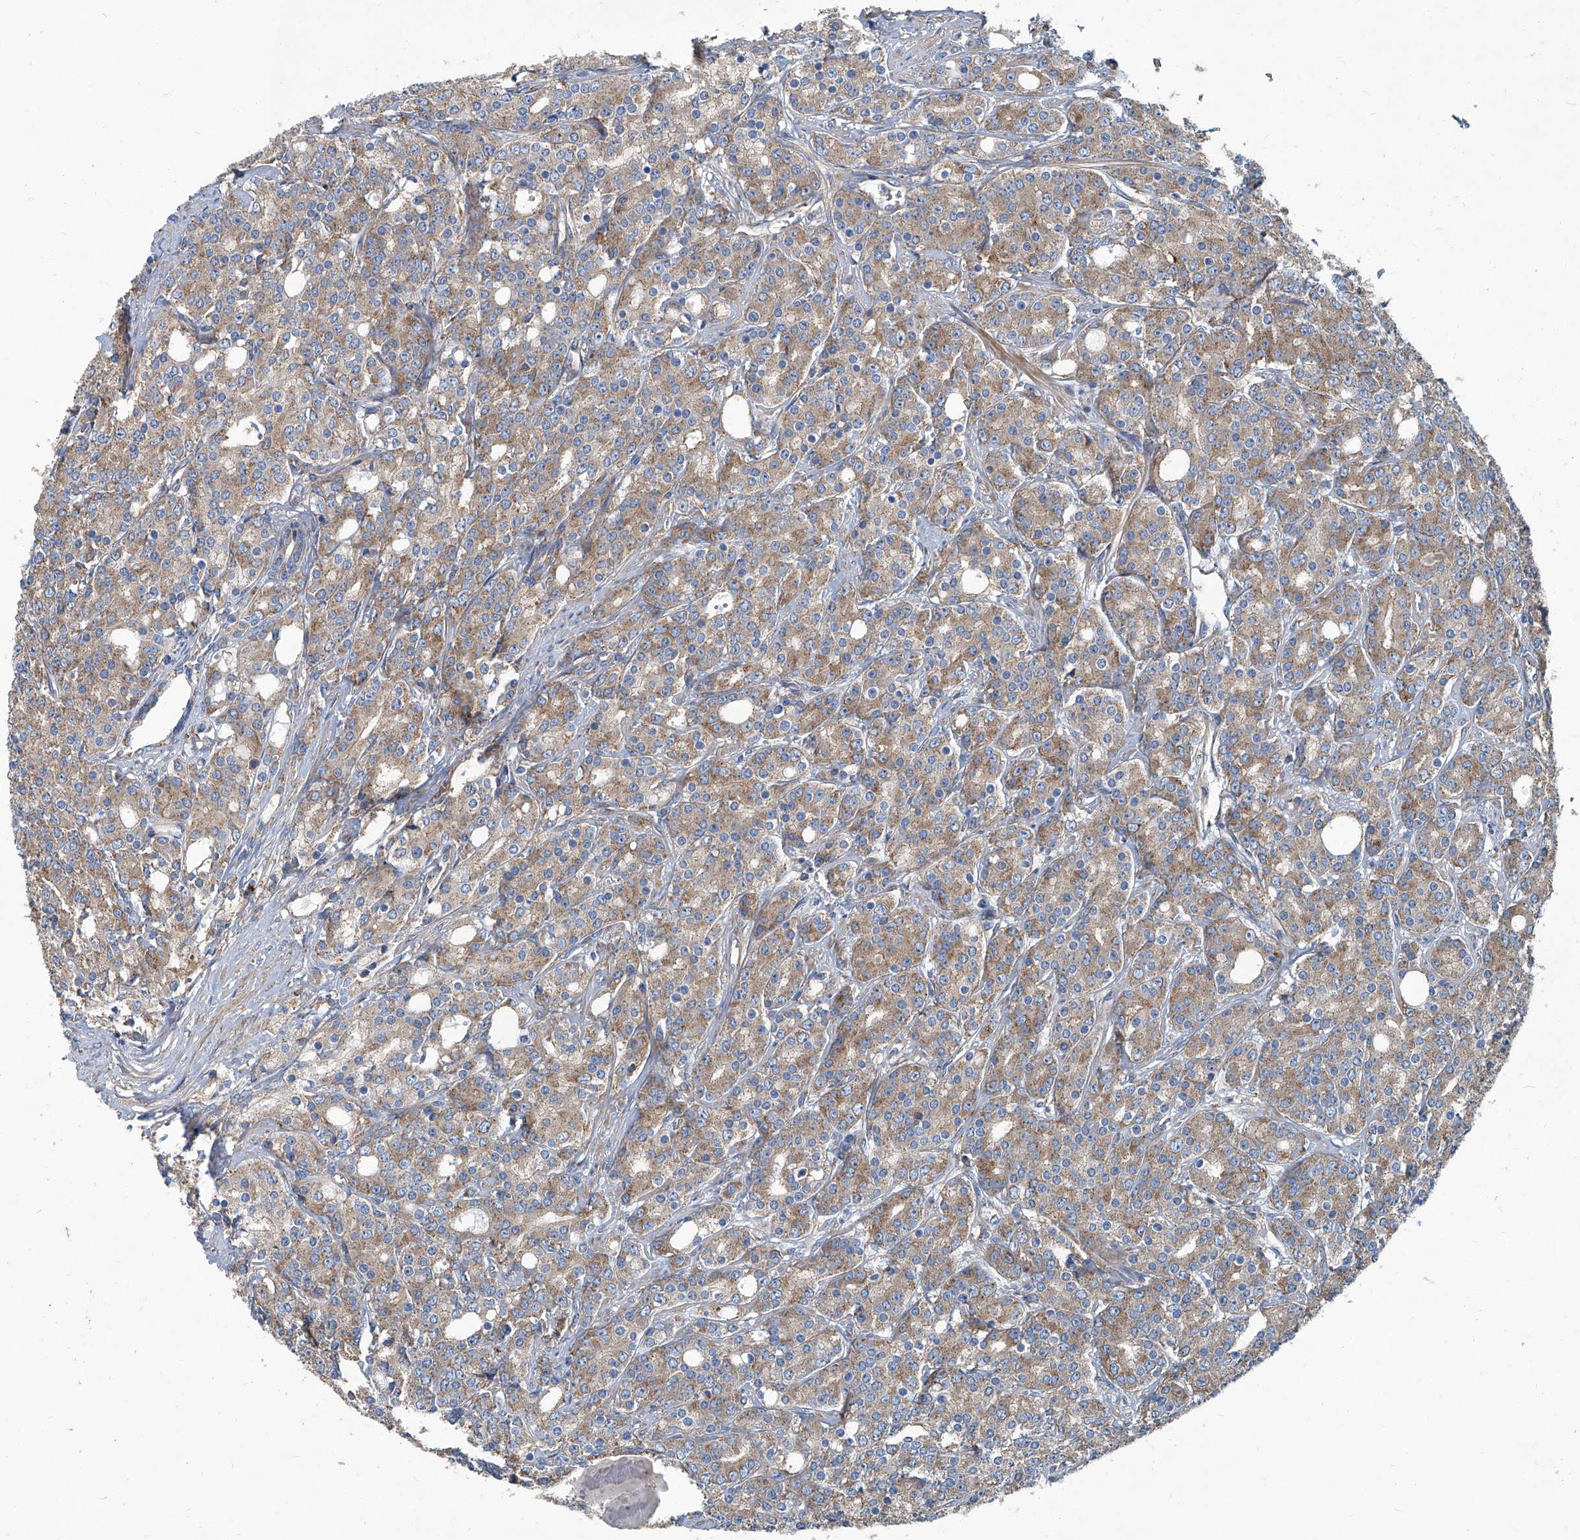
{"staining": {"intensity": "moderate", "quantity": ">75%", "location": "cytoplasmic/membranous"}, "tissue": "prostate cancer", "cell_type": "Tumor cells", "image_type": "cancer", "snomed": [{"axis": "morphology", "description": "Adenocarcinoma, High grade"}, {"axis": "topography", "description": "Prostate"}], "caption": "Prostate cancer (adenocarcinoma (high-grade)) stained with immunohistochemistry (IHC) displays moderate cytoplasmic/membranous expression in about >75% of tumor cells. The protein of interest is stained brown, and the nuclei are stained in blue (DAB (3,3'-diaminobenzidine) IHC with brightfield microscopy, high magnification).", "gene": "PIGH", "patient": {"sex": "male", "age": 62}}